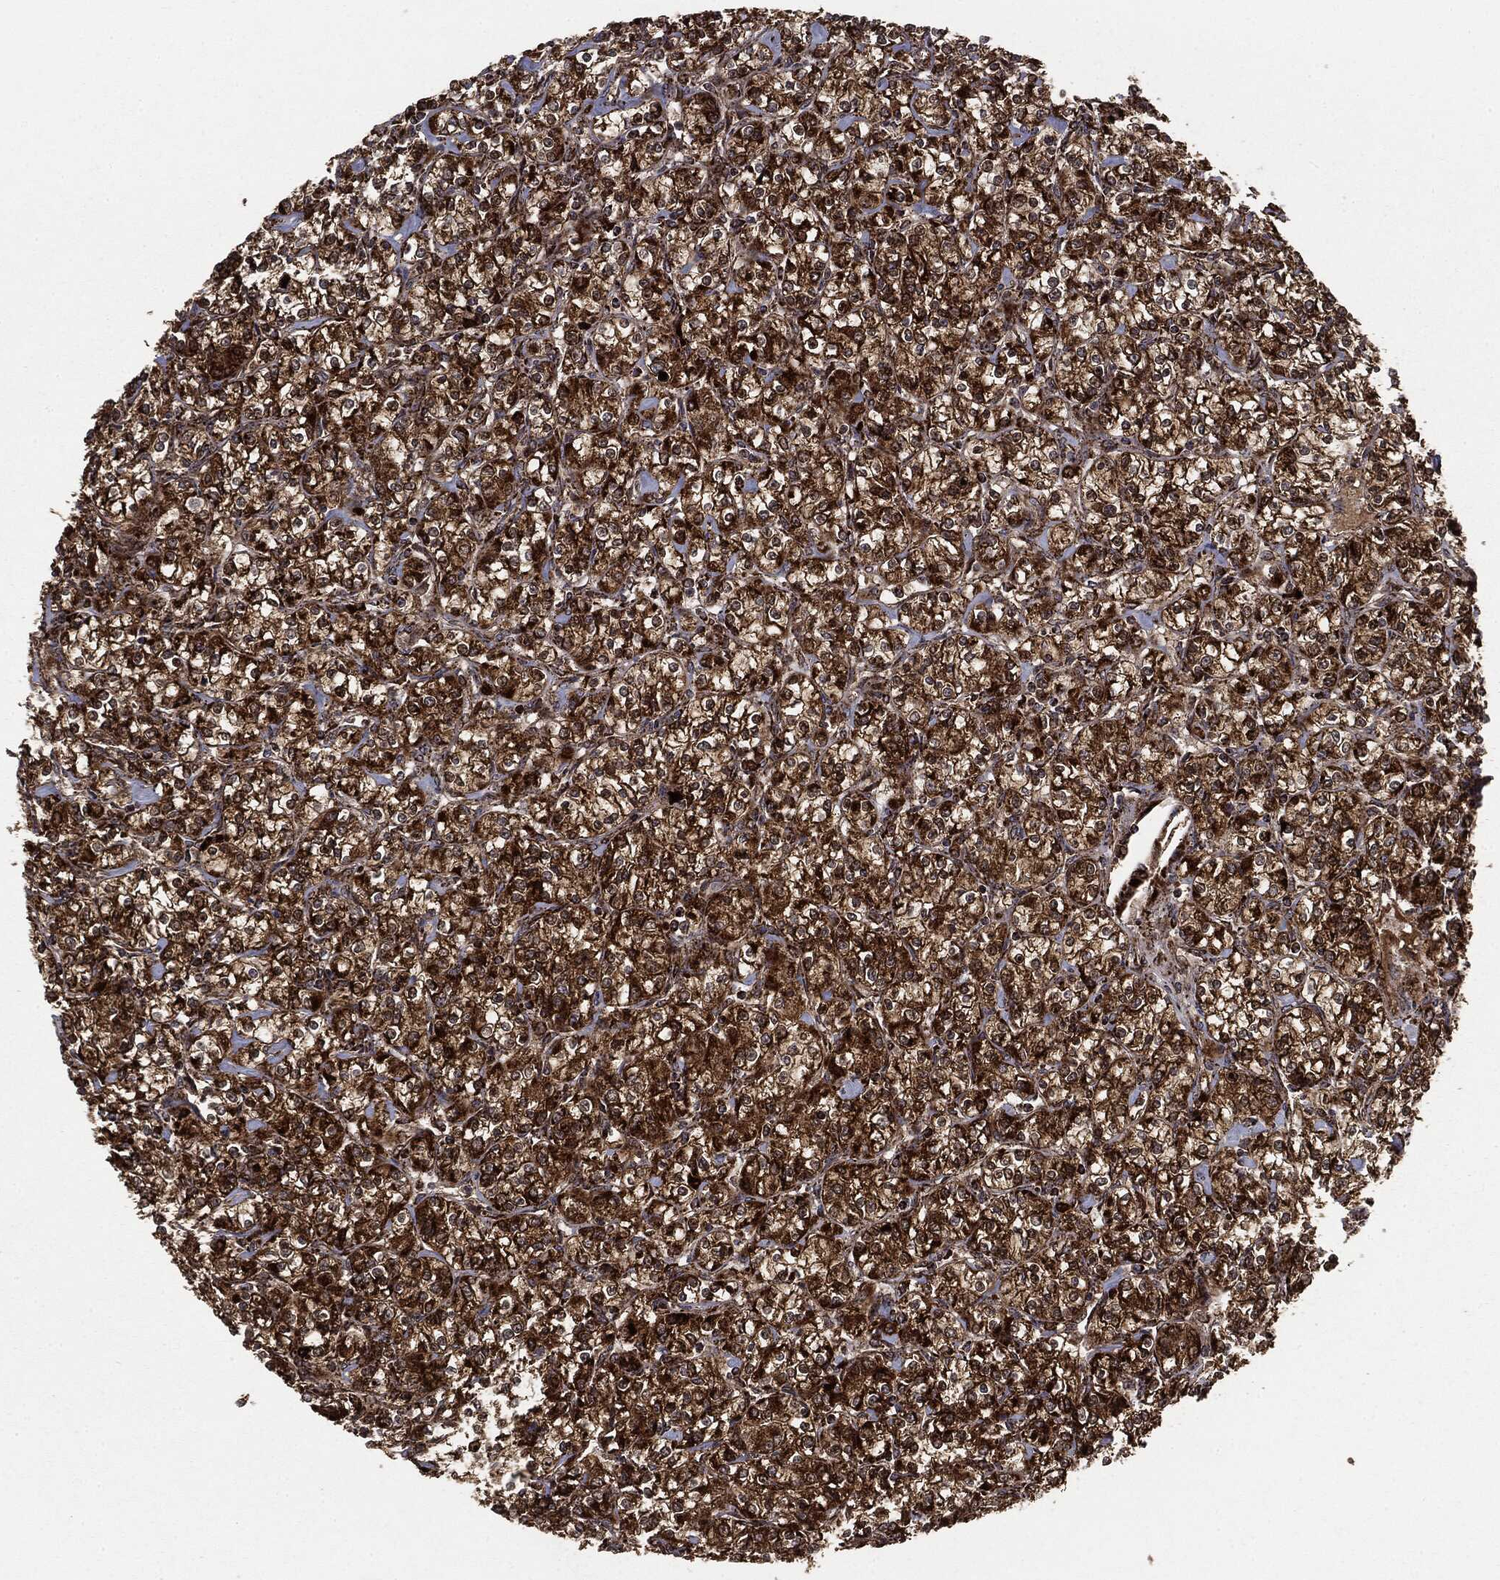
{"staining": {"intensity": "strong", "quantity": ">75%", "location": "cytoplasmic/membranous"}, "tissue": "renal cancer", "cell_type": "Tumor cells", "image_type": "cancer", "snomed": [{"axis": "morphology", "description": "Adenocarcinoma, NOS"}, {"axis": "topography", "description": "Kidney"}], "caption": "IHC histopathology image of renal adenocarcinoma stained for a protein (brown), which displays high levels of strong cytoplasmic/membranous staining in approximately >75% of tumor cells.", "gene": "MAP2K1", "patient": {"sex": "male", "age": 77}}